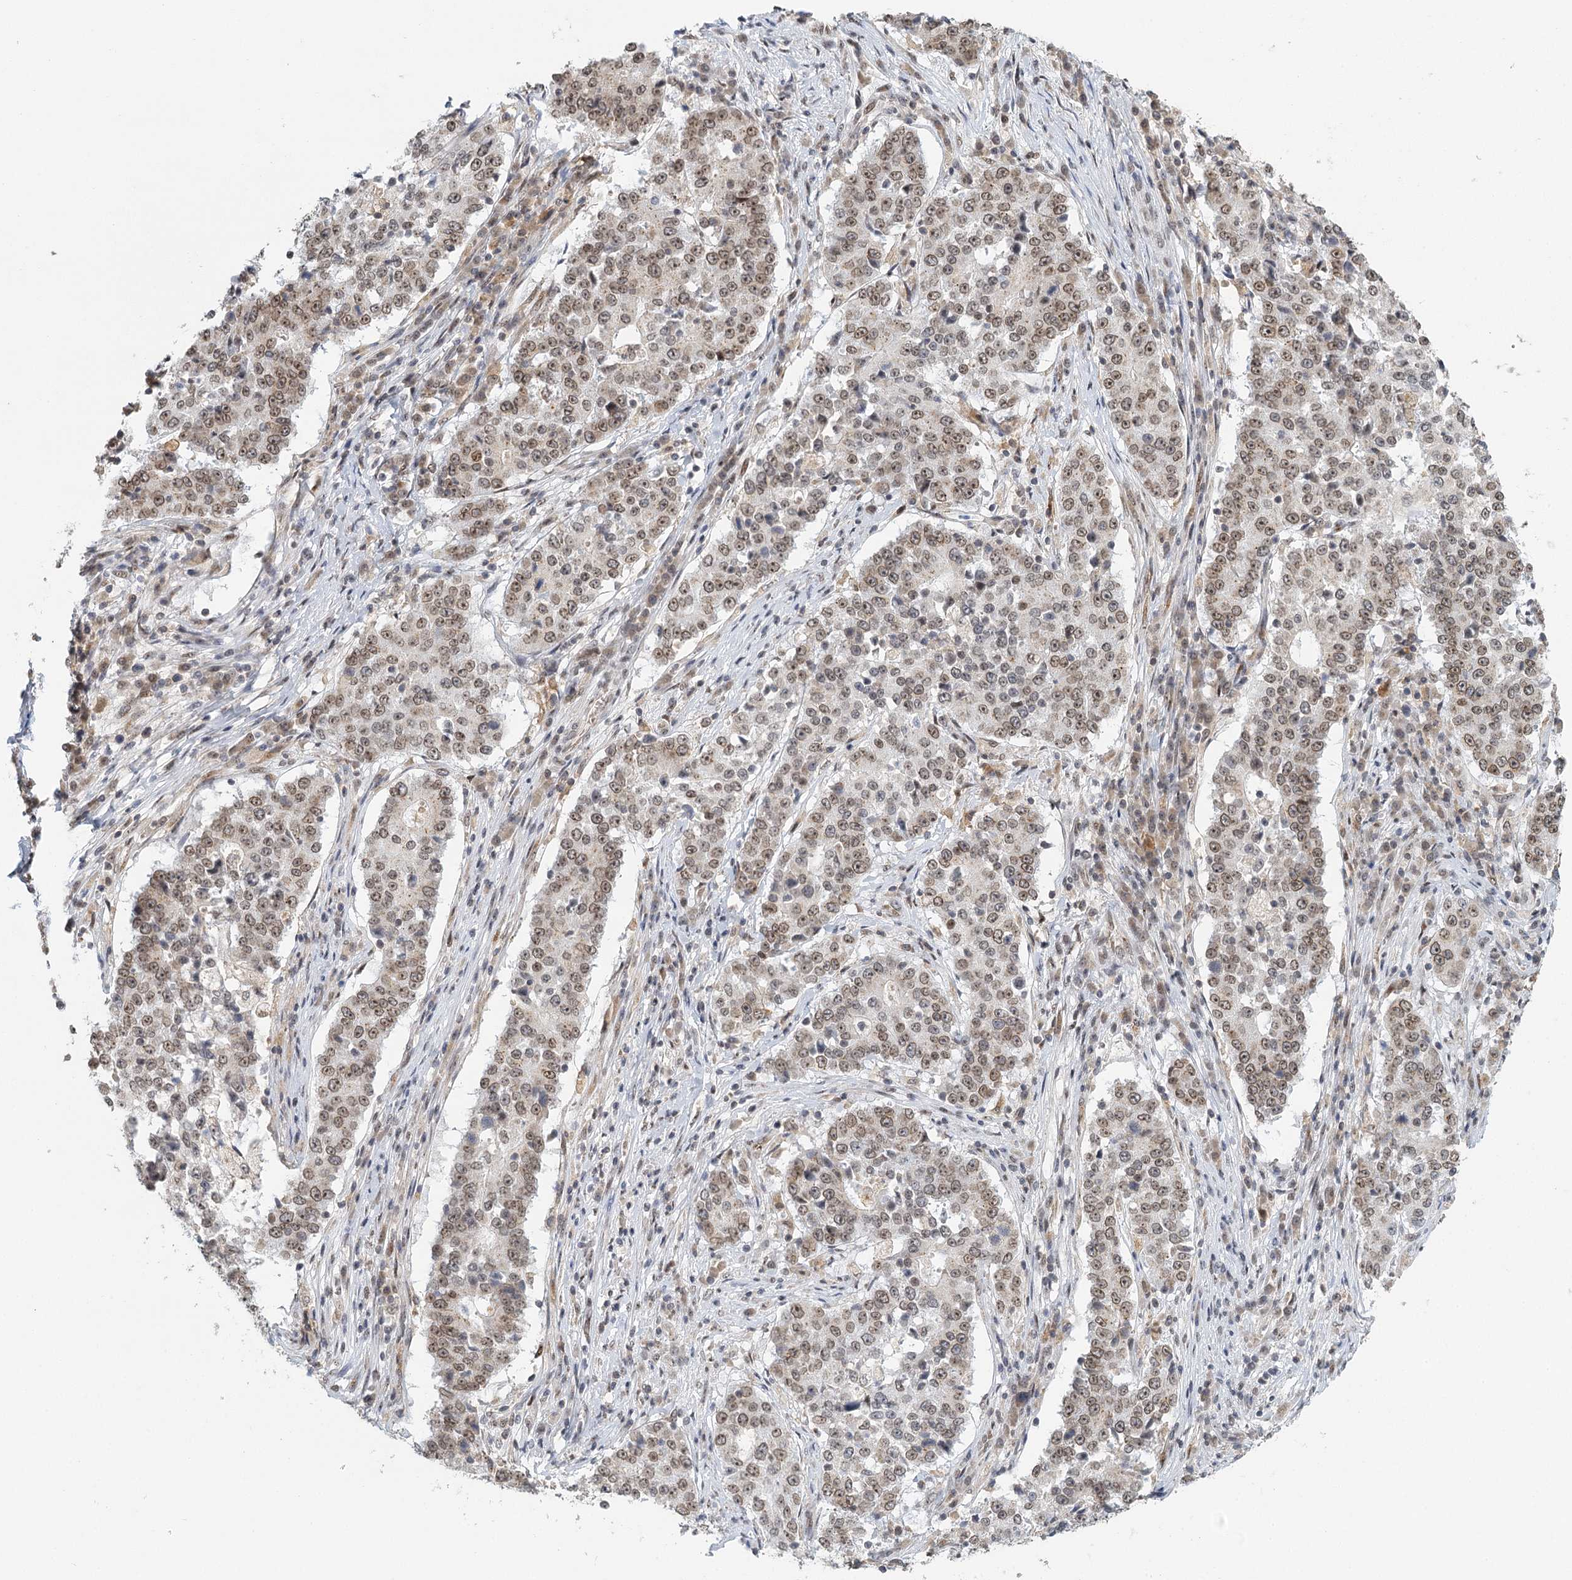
{"staining": {"intensity": "weak", "quantity": "25%-75%", "location": "nuclear"}, "tissue": "stomach cancer", "cell_type": "Tumor cells", "image_type": "cancer", "snomed": [{"axis": "morphology", "description": "Adenocarcinoma, NOS"}, {"axis": "topography", "description": "Stomach"}], "caption": "High-magnification brightfield microscopy of stomach cancer stained with DAB (brown) and counterstained with hematoxylin (blue). tumor cells exhibit weak nuclear positivity is seen in about25%-75% of cells. The staining is performed using DAB (3,3'-diaminobenzidine) brown chromogen to label protein expression. The nuclei are counter-stained blue using hematoxylin.", "gene": "TREX1", "patient": {"sex": "male", "age": 59}}